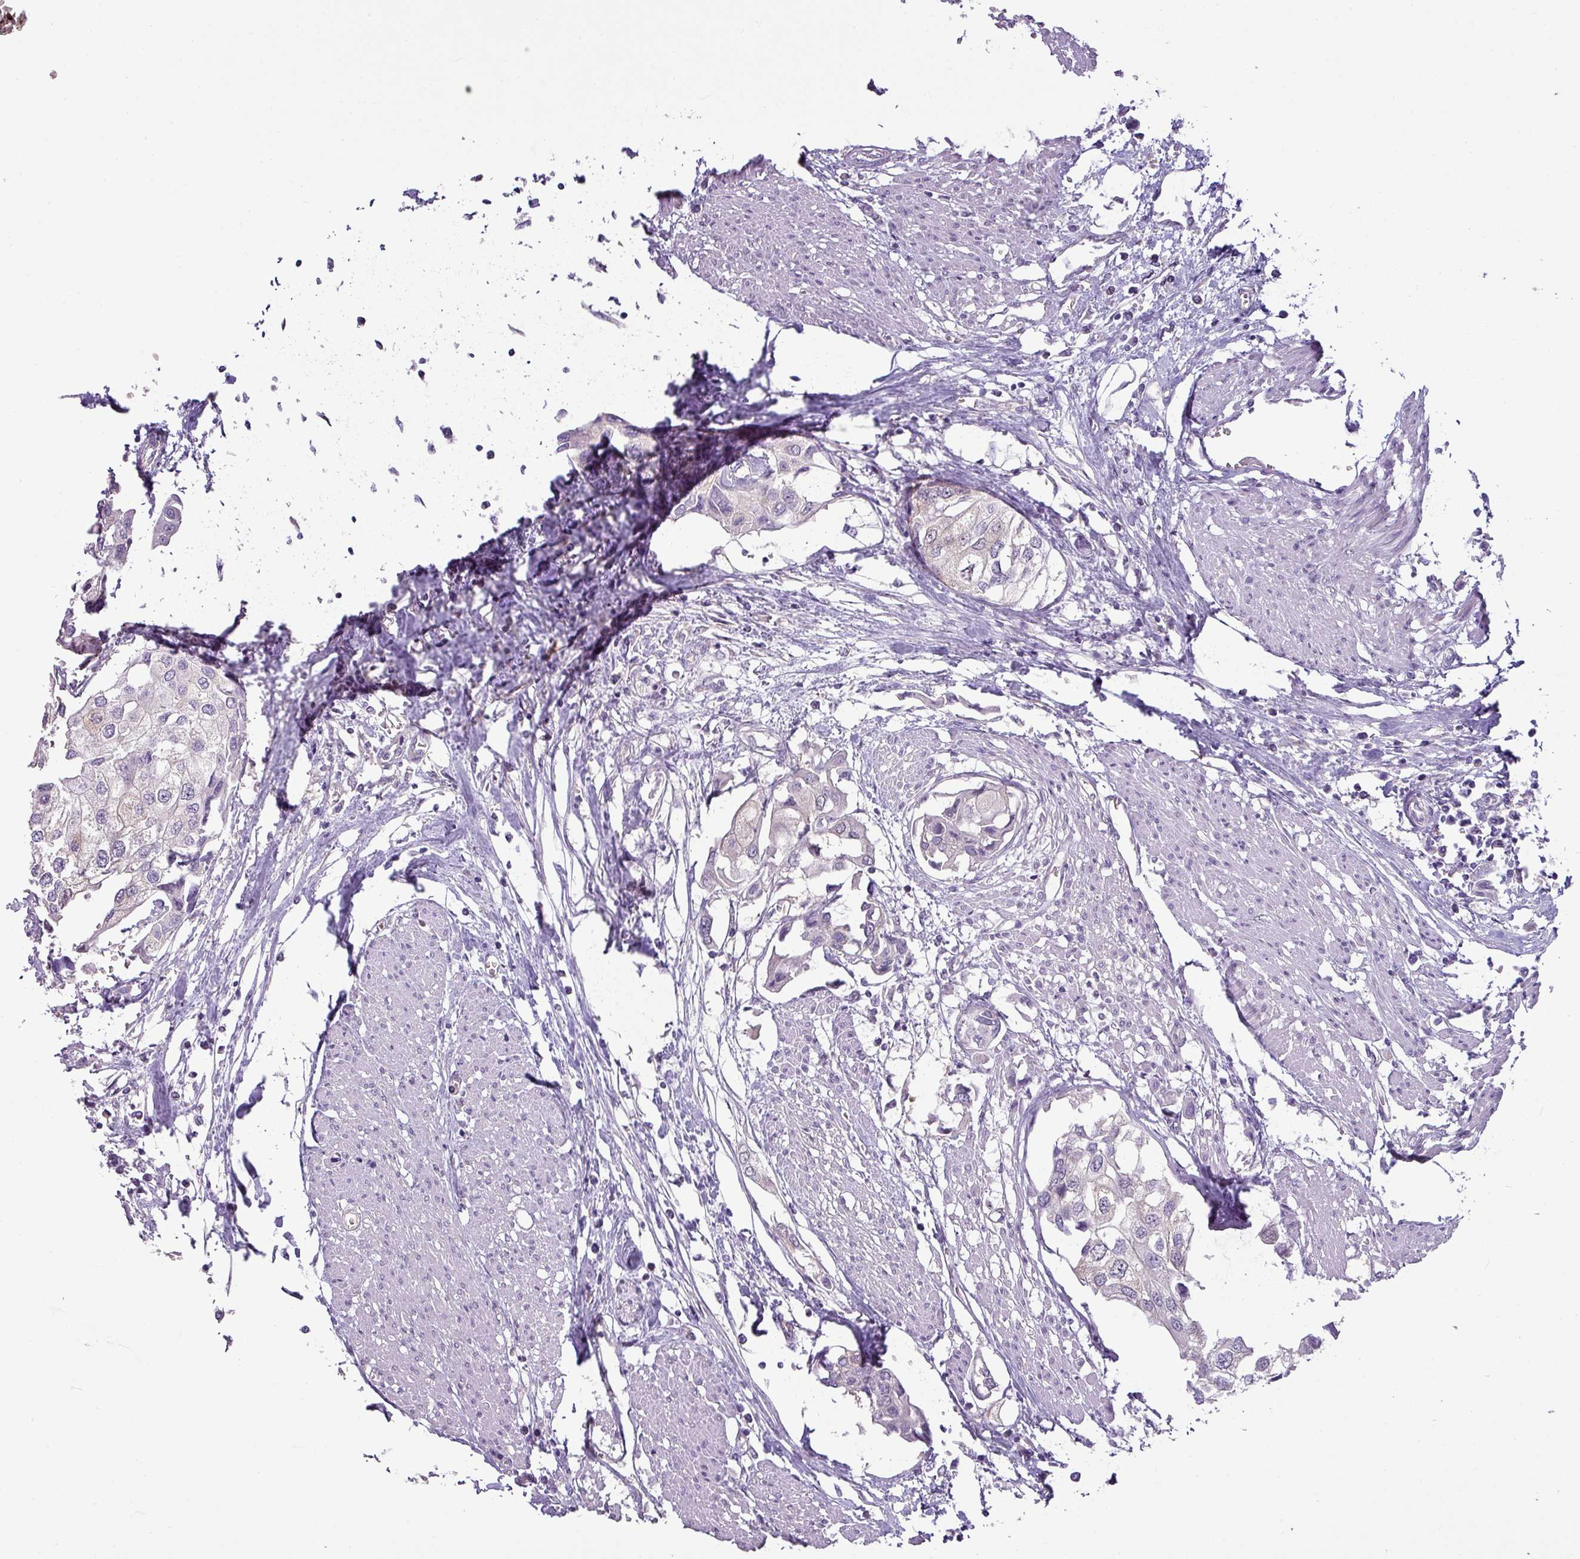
{"staining": {"intensity": "negative", "quantity": "none", "location": "none"}, "tissue": "urothelial cancer", "cell_type": "Tumor cells", "image_type": "cancer", "snomed": [{"axis": "morphology", "description": "Urothelial carcinoma, High grade"}, {"axis": "topography", "description": "Urinary bladder"}], "caption": "DAB immunohistochemical staining of human high-grade urothelial carcinoma reveals no significant staining in tumor cells.", "gene": "TTLL12", "patient": {"sex": "male", "age": 64}}